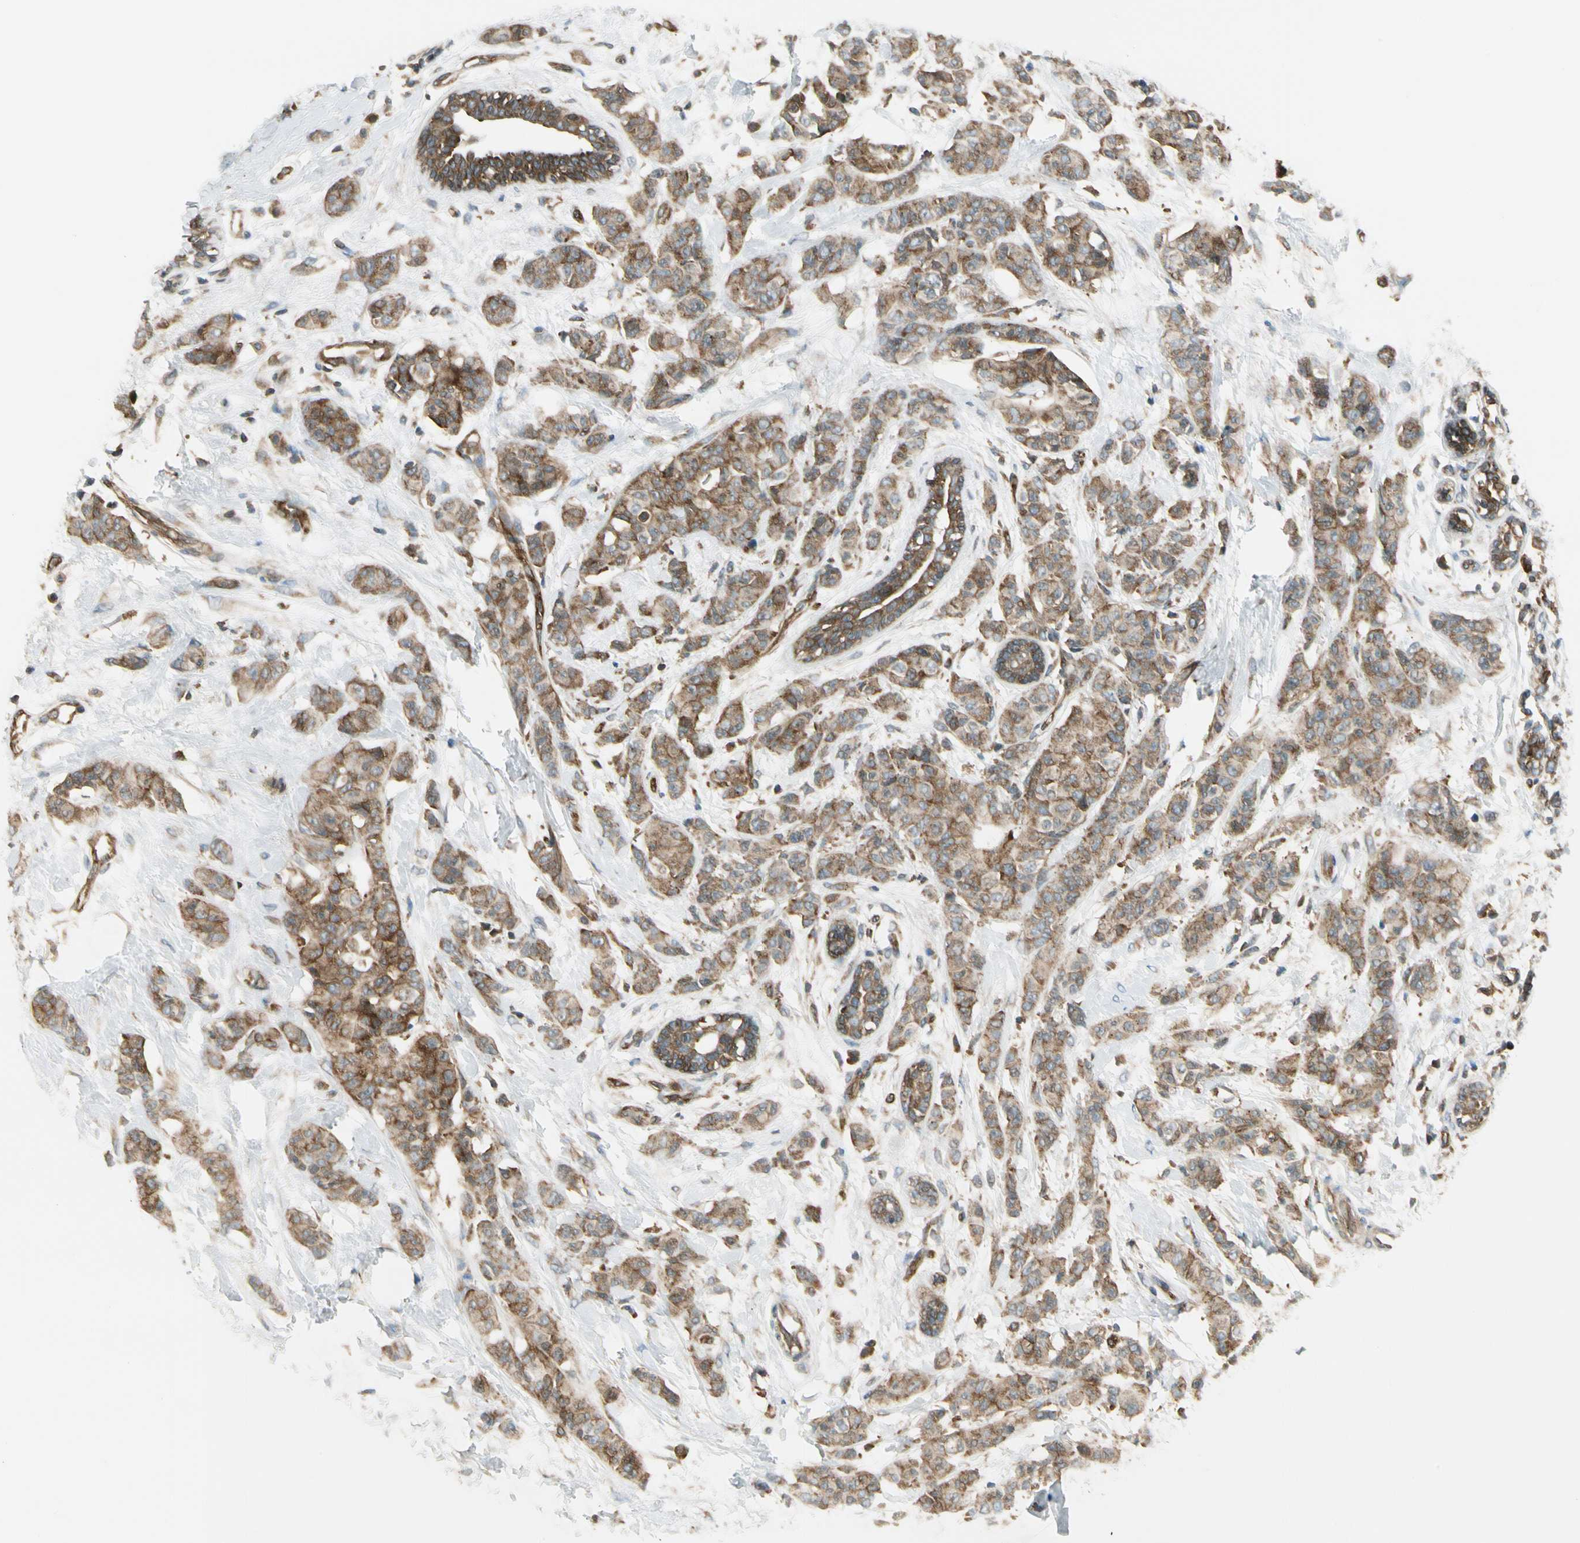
{"staining": {"intensity": "moderate", "quantity": ">75%", "location": "cytoplasmic/membranous"}, "tissue": "breast cancer", "cell_type": "Tumor cells", "image_type": "cancer", "snomed": [{"axis": "morphology", "description": "Normal tissue, NOS"}, {"axis": "morphology", "description": "Duct carcinoma"}, {"axis": "topography", "description": "Breast"}], "caption": "Invasive ductal carcinoma (breast) stained for a protein exhibits moderate cytoplasmic/membranous positivity in tumor cells.", "gene": "TRIO", "patient": {"sex": "female", "age": 40}}